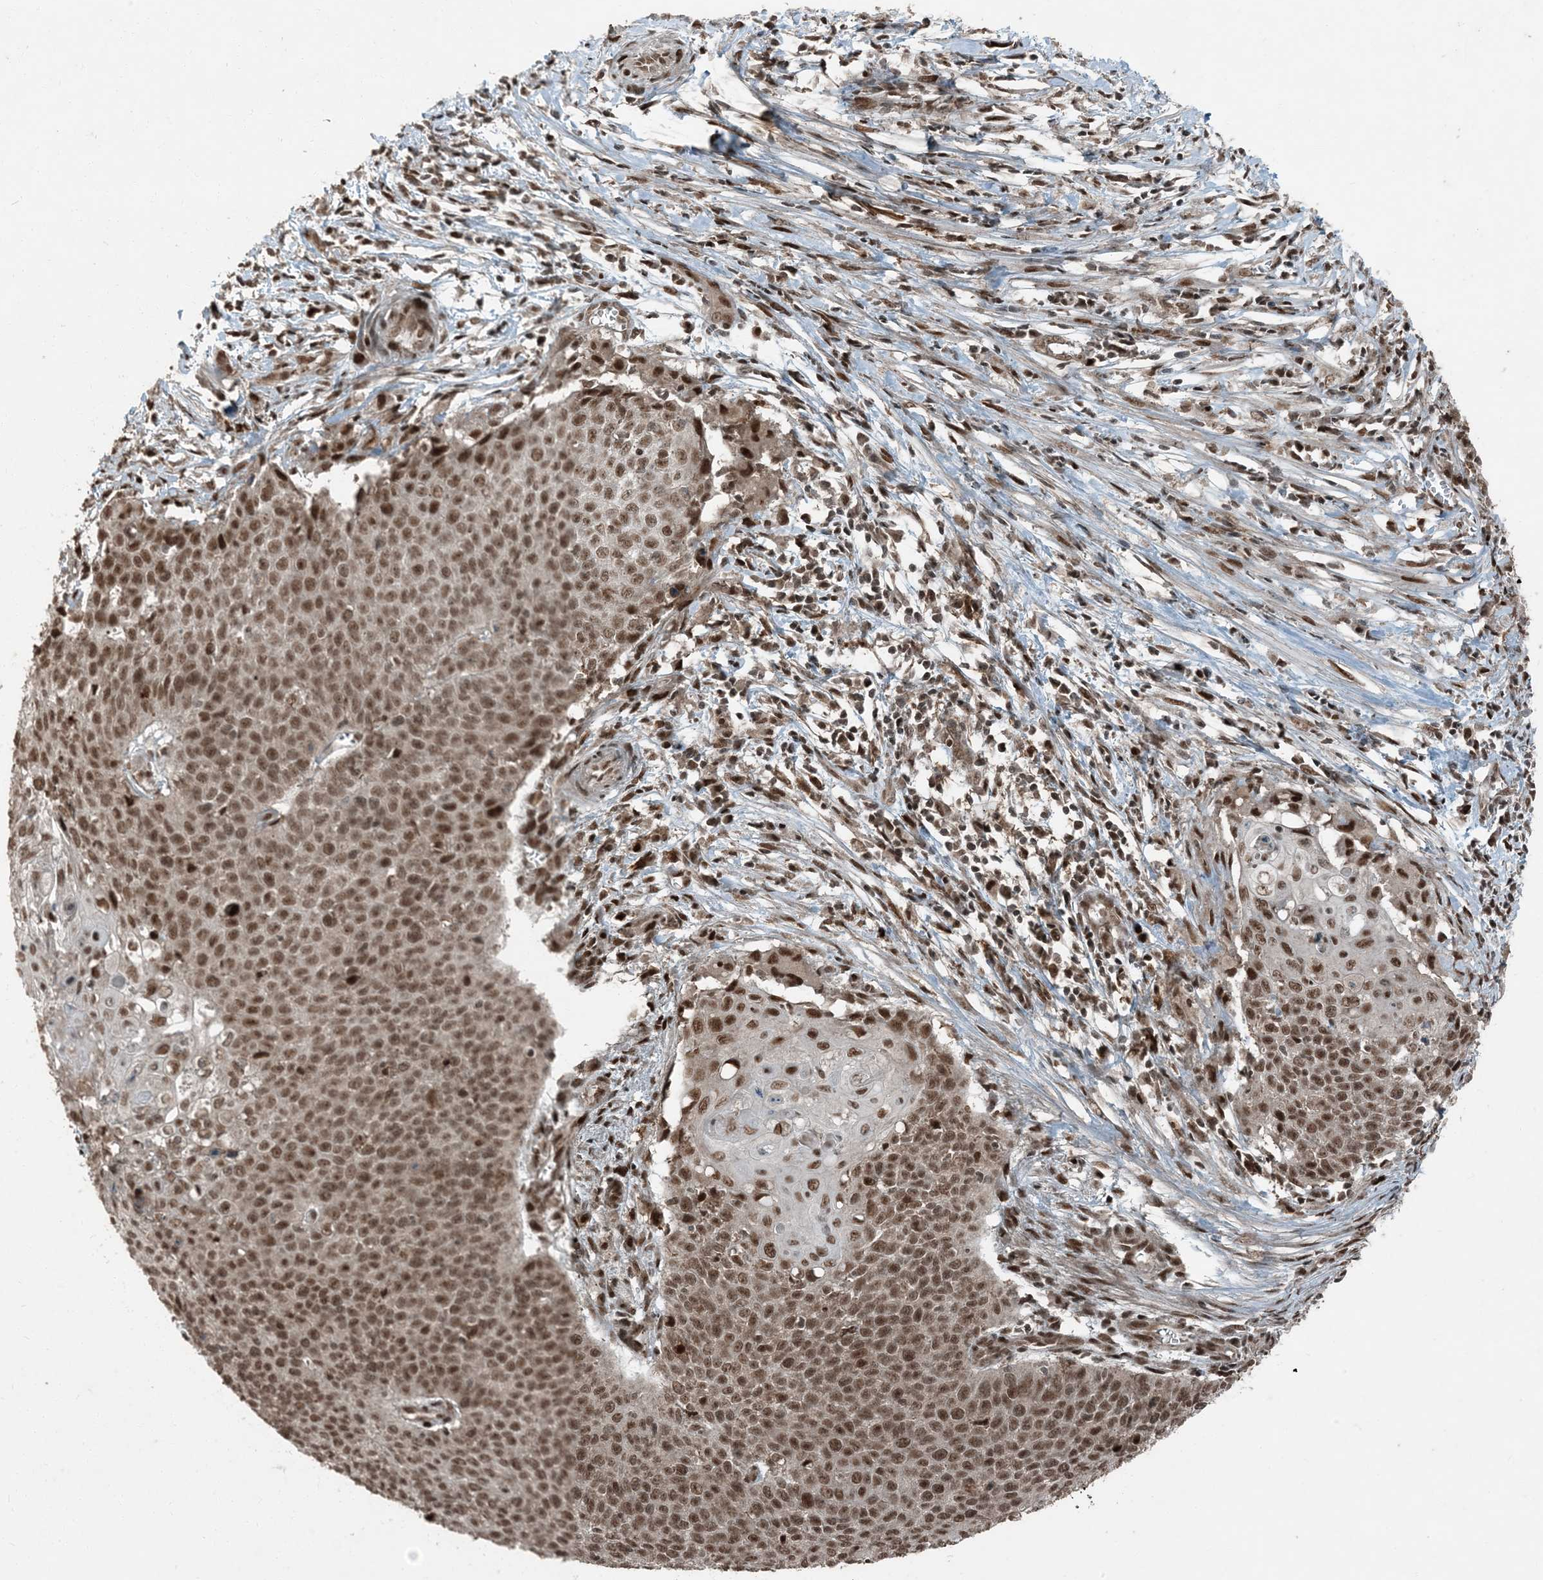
{"staining": {"intensity": "moderate", "quantity": ">75%", "location": "nuclear"}, "tissue": "cervical cancer", "cell_type": "Tumor cells", "image_type": "cancer", "snomed": [{"axis": "morphology", "description": "Squamous cell carcinoma, NOS"}, {"axis": "topography", "description": "Cervix"}], "caption": "Protein expression by immunohistochemistry (IHC) exhibits moderate nuclear positivity in approximately >75% of tumor cells in cervical cancer. Immunohistochemistry (ihc) stains the protein in brown and the nuclei are stained blue.", "gene": "TRAPPC12", "patient": {"sex": "female", "age": 39}}